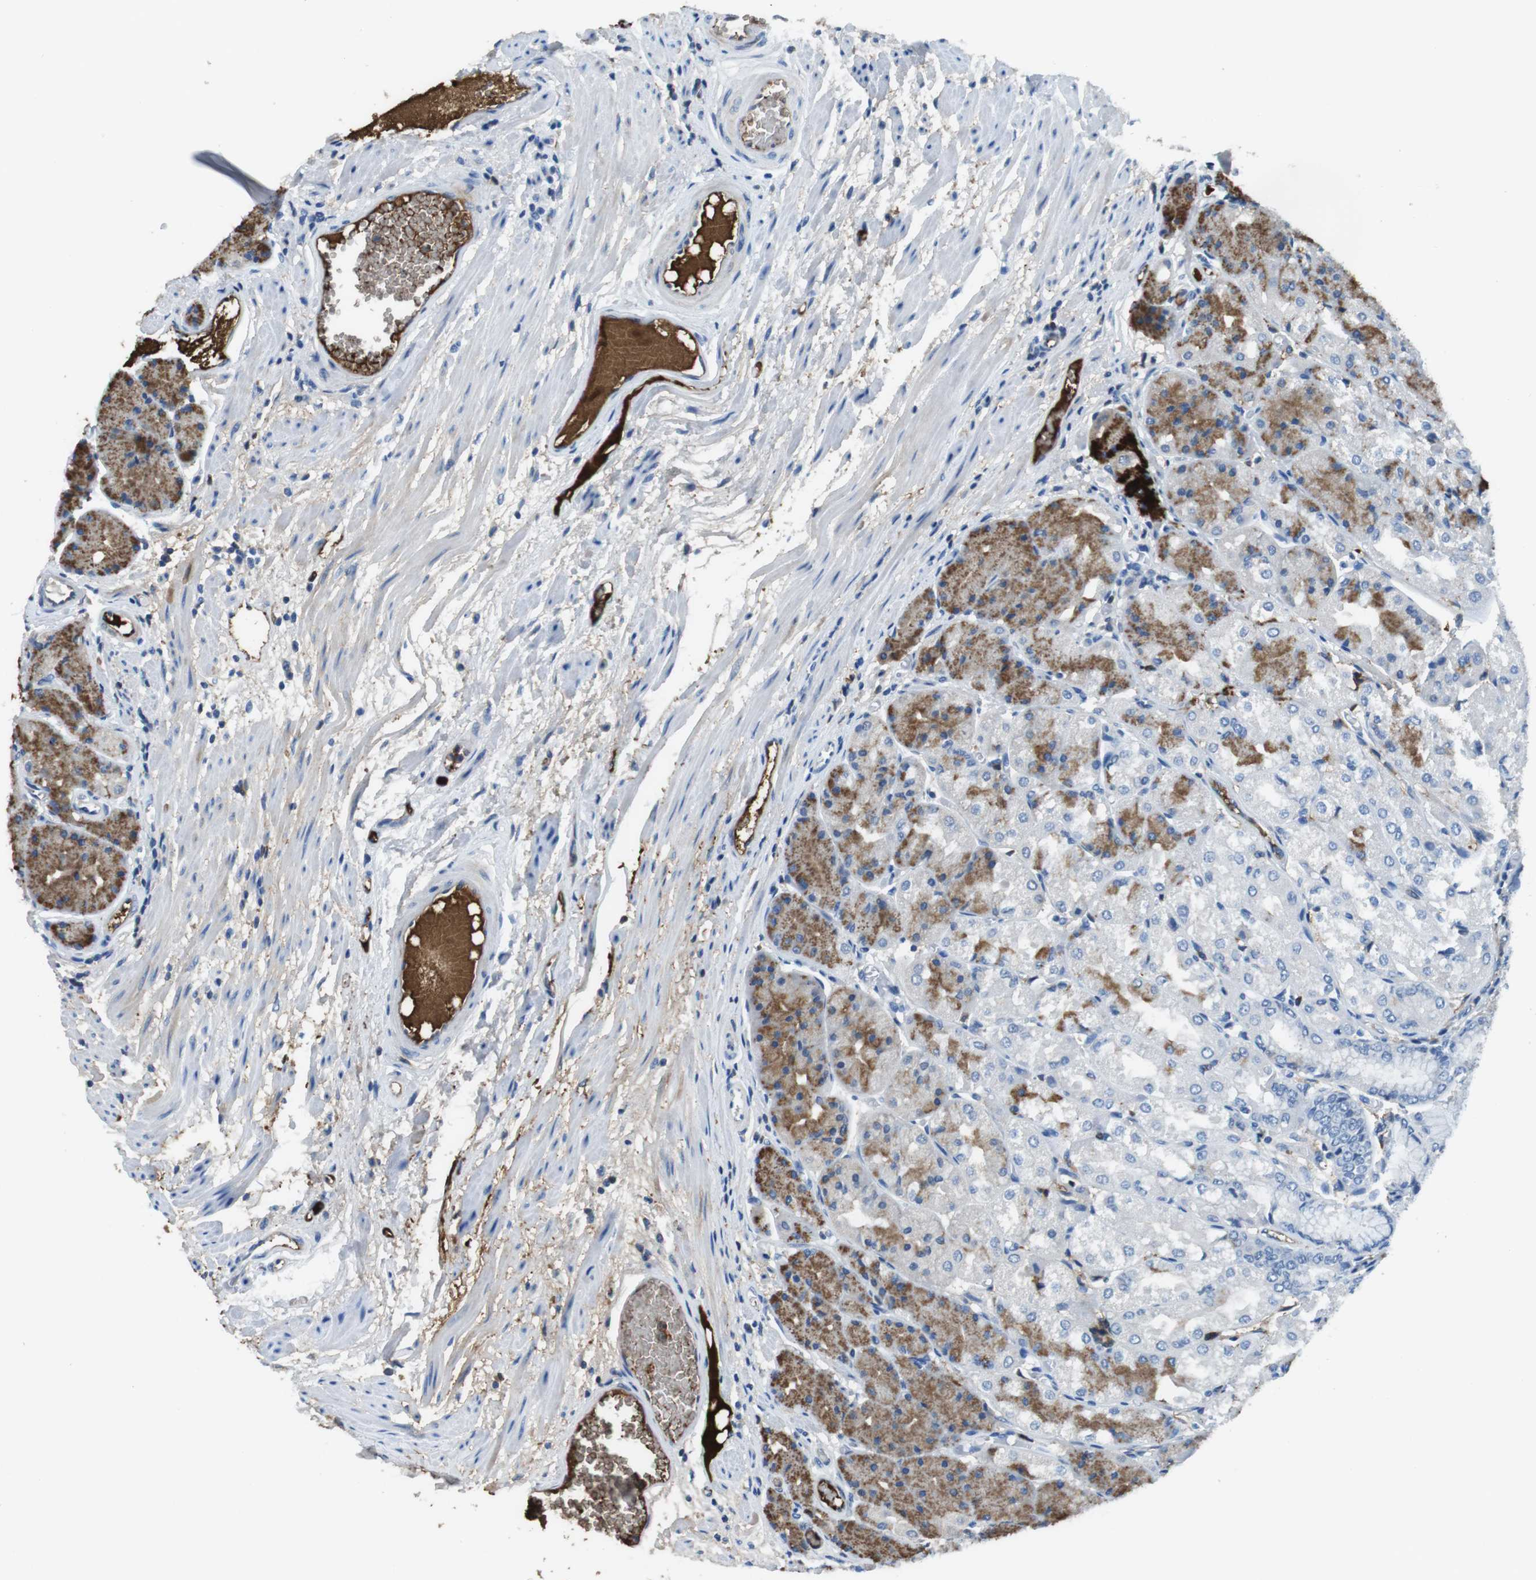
{"staining": {"intensity": "moderate", "quantity": "25%-75%", "location": "cytoplasmic/membranous"}, "tissue": "stomach", "cell_type": "Glandular cells", "image_type": "normal", "snomed": [{"axis": "morphology", "description": "Normal tissue, NOS"}, {"axis": "topography", "description": "Stomach, upper"}], "caption": "An immunohistochemistry (IHC) histopathology image of normal tissue is shown. Protein staining in brown labels moderate cytoplasmic/membranous positivity in stomach within glandular cells. (DAB (3,3'-diaminobenzidine) IHC, brown staining for protein, blue staining for nuclei).", "gene": "TMPRSS15", "patient": {"sex": "male", "age": 72}}